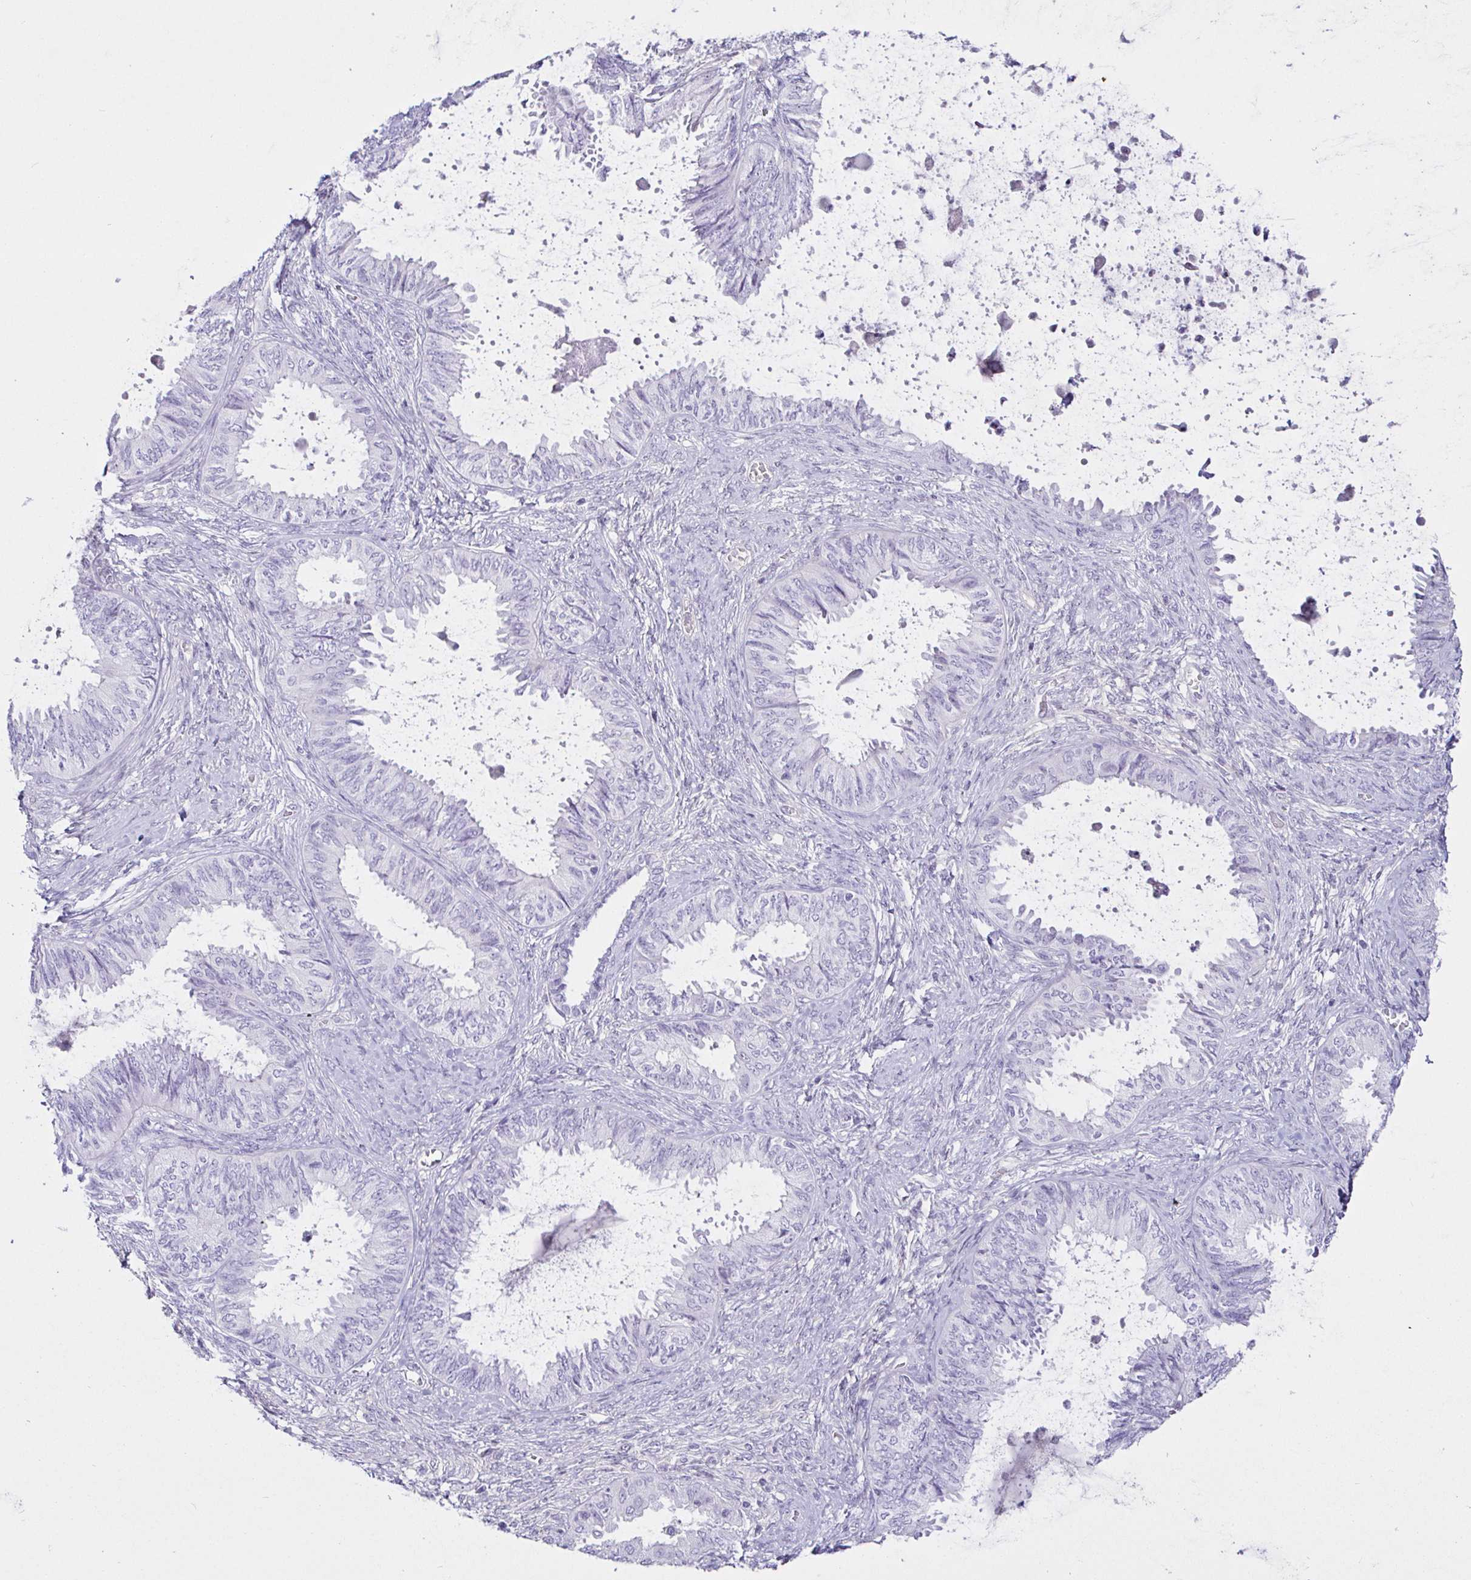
{"staining": {"intensity": "negative", "quantity": "none", "location": "none"}, "tissue": "ovarian cancer", "cell_type": "Tumor cells", "image_type": "cancer", "snomed": [{"axis": "morphology", "description": "Carcinoma, endometroid"}, {"axis": "topography", "description": "Ovary"}], "caption": "High magnification brightfield microscopy of ovarian cancer (endometroid carcinoma) stained with DAB (brown) and counterstained with hematoxylin (blue): tumor cells show no significant positivity. The staining was performed using DAB (3,3'-diaminobenzidine) to visualize the protein expression in brown, while the nuclei were stained in blue with hematoxylin (Magnification: 20x).", "gene": "SAA4", "patient": {"sex": "female", "age": 70}}